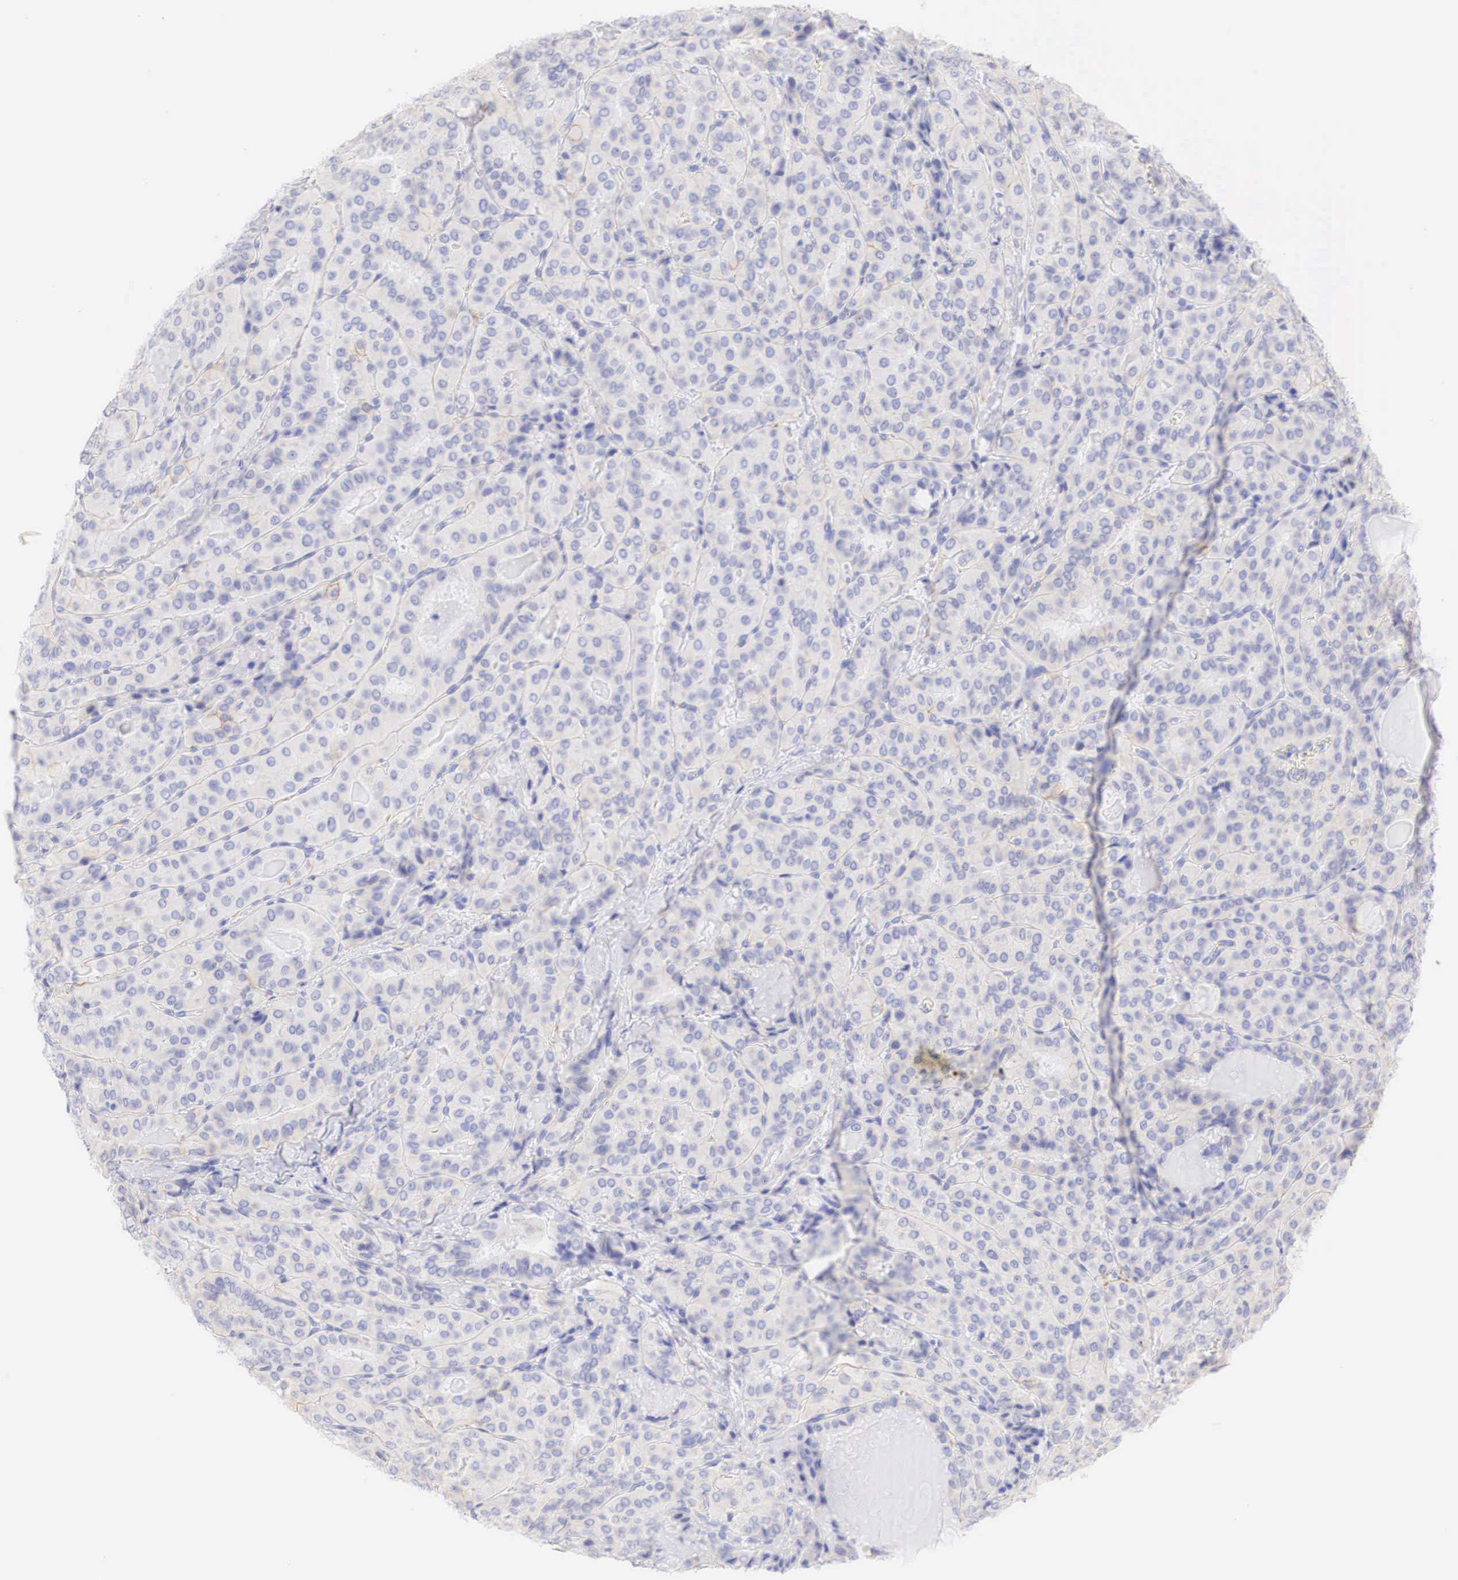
{"staining": {"intensity": "weak", "quantity": ">75%", "location": "cytoplasmic/membranous"}, "tissue": "thyroid cancer", "cell_type": "Tumor cells", "image_type": "cancer", "snomed": [{"axis": "morphology", "description": "Papillary adenocarcinoma, NOS"}, {"axis": "topography", "description": "Thyroid gland"}], "caption": "Protein analysis of papillary adenocarcinoma (thyroid) tissue displays weak cytoplasmic/membranous positivity in about >75% of tumor cells.", "gene": "ERBB2", "patient": {"sex": "female", "age": 71}}